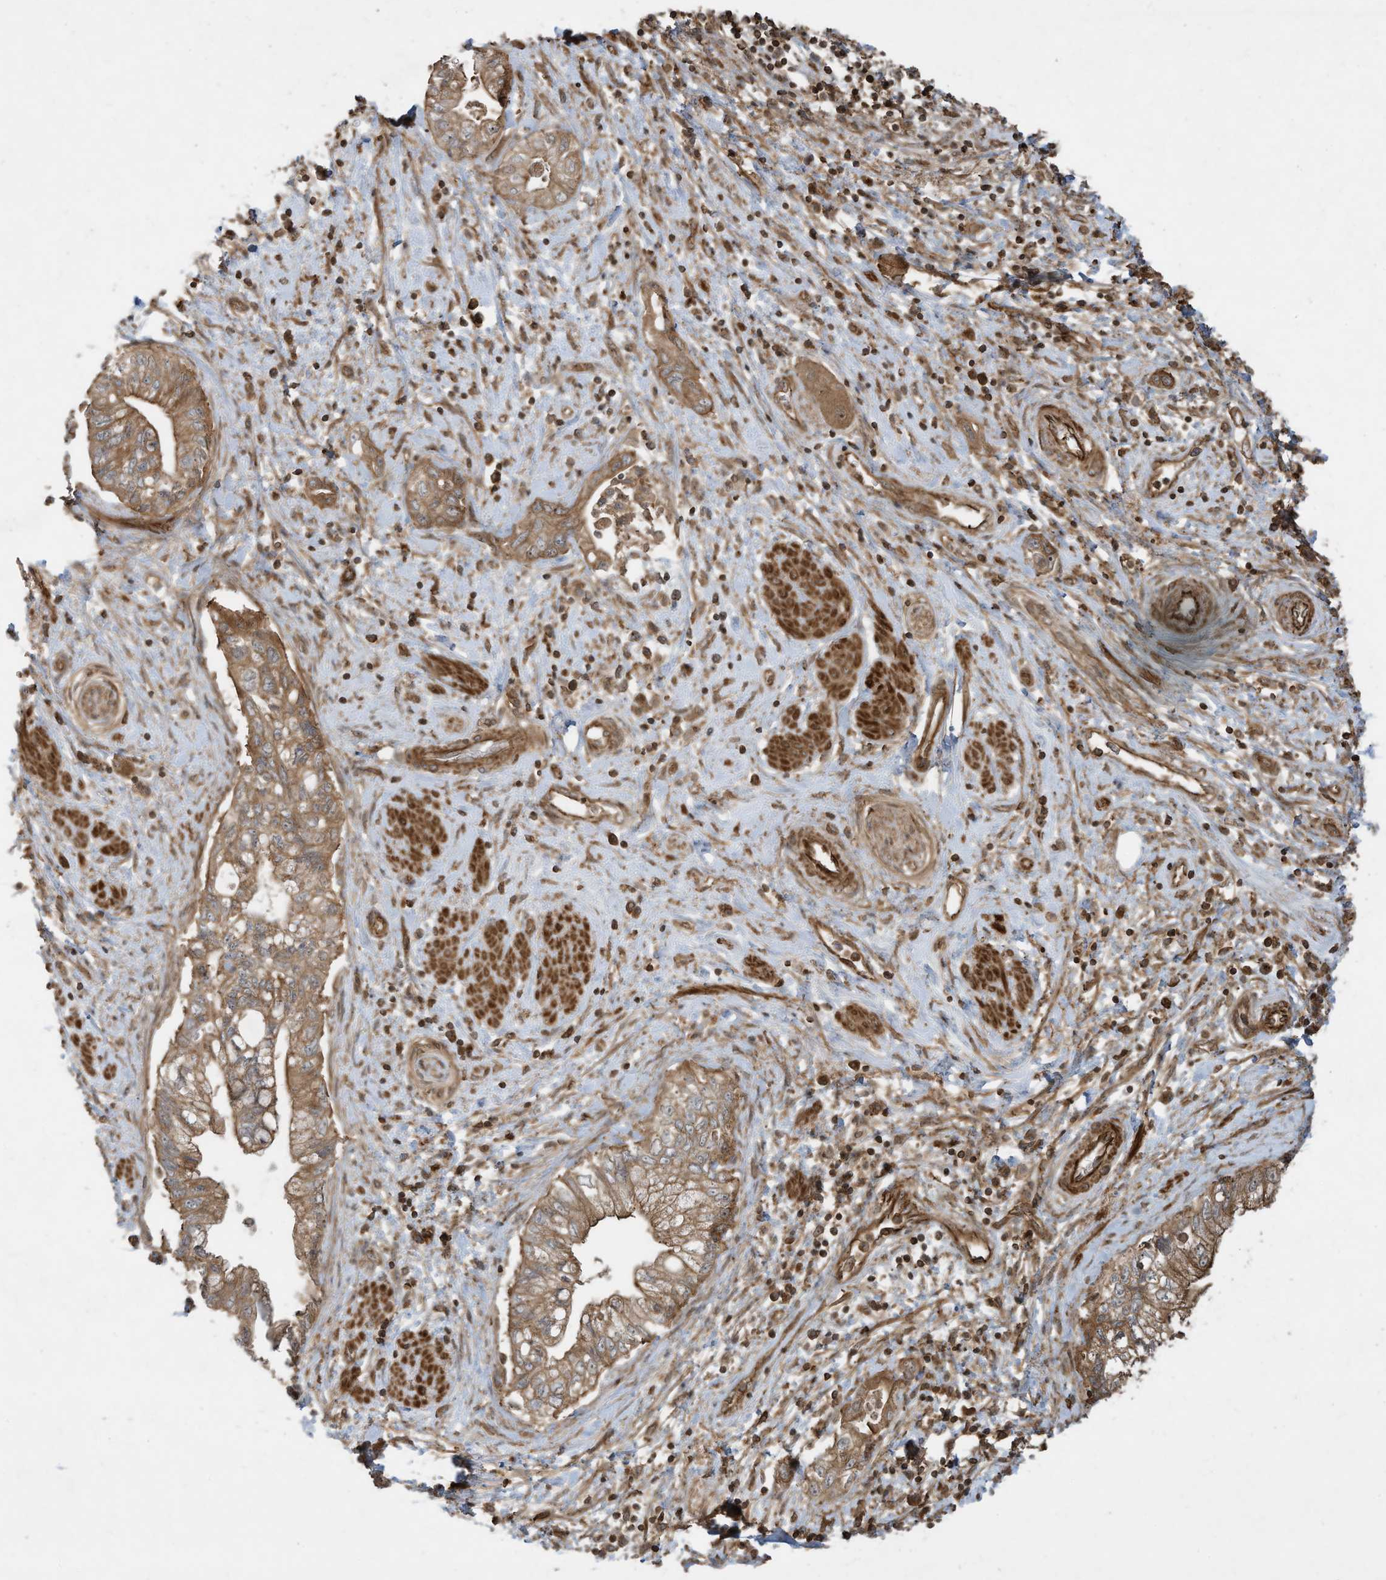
{"staining": {"intensity": "moderate", "quantity": ">75%", "location": "cytoplasmic/membranous"}, "tissue": "pancreatic cancer", "cell_type": "Tumor cells", "image_type": "cancer", "snomed": [{"axis": "morphology", "description": "Adenocarcinoma, NOS"}, {"axis": "topography", "description": "Pancreas"}], "caption": "Approximately >75% of tumor cells in human pancreatic cancer show moderate cytoplasmic/membranous protein expression as visualized by brown immunohistochemical staining.", "gene": "DDIT4", "patient": {"sex": "female", "age": 73}}